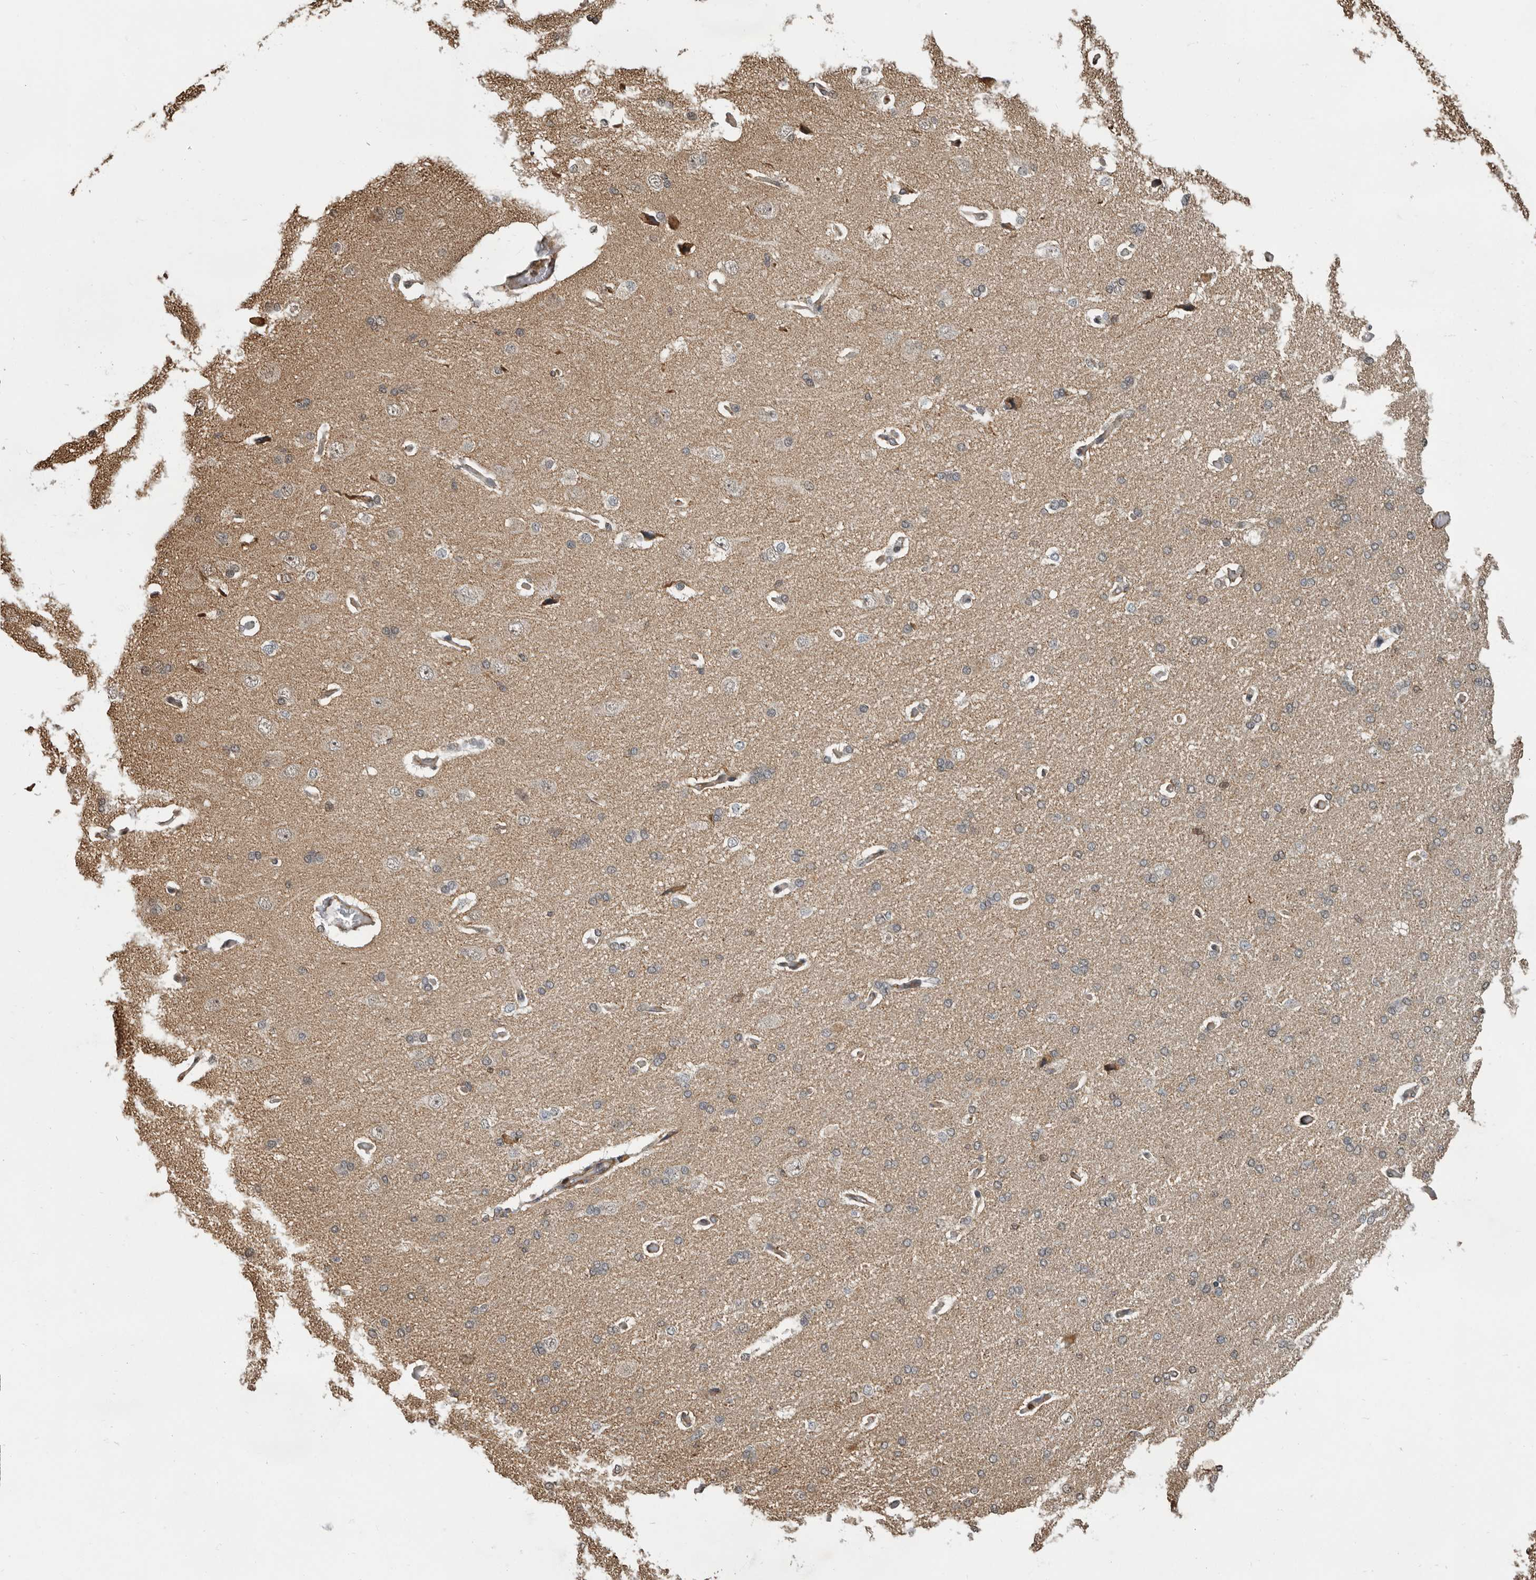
{"staining": {"intensity": "weak", "quantity": ">75%", "location": "cytoplasmic/membranous"}, "tissue": "cerebral cortex", "cell_type": "Endothelial cells", "image_type": "normal", "snomed": [{"axis": "morphology", "description": "Normal tissue, NOS"}, {"axis": "topography", "description": "Cerebral cortex"}], "caption": "Protein staining of normal cerebral cortex displays weak cytoplasmic/membranous staining in about >75% of endothelial cells. (Stains: DAB in brown, nuclei in blue, Microscopy: brightfield microscopy at high magnification).", "gene": "RNF157", "patient": {"sex": "male", "age": 62}}